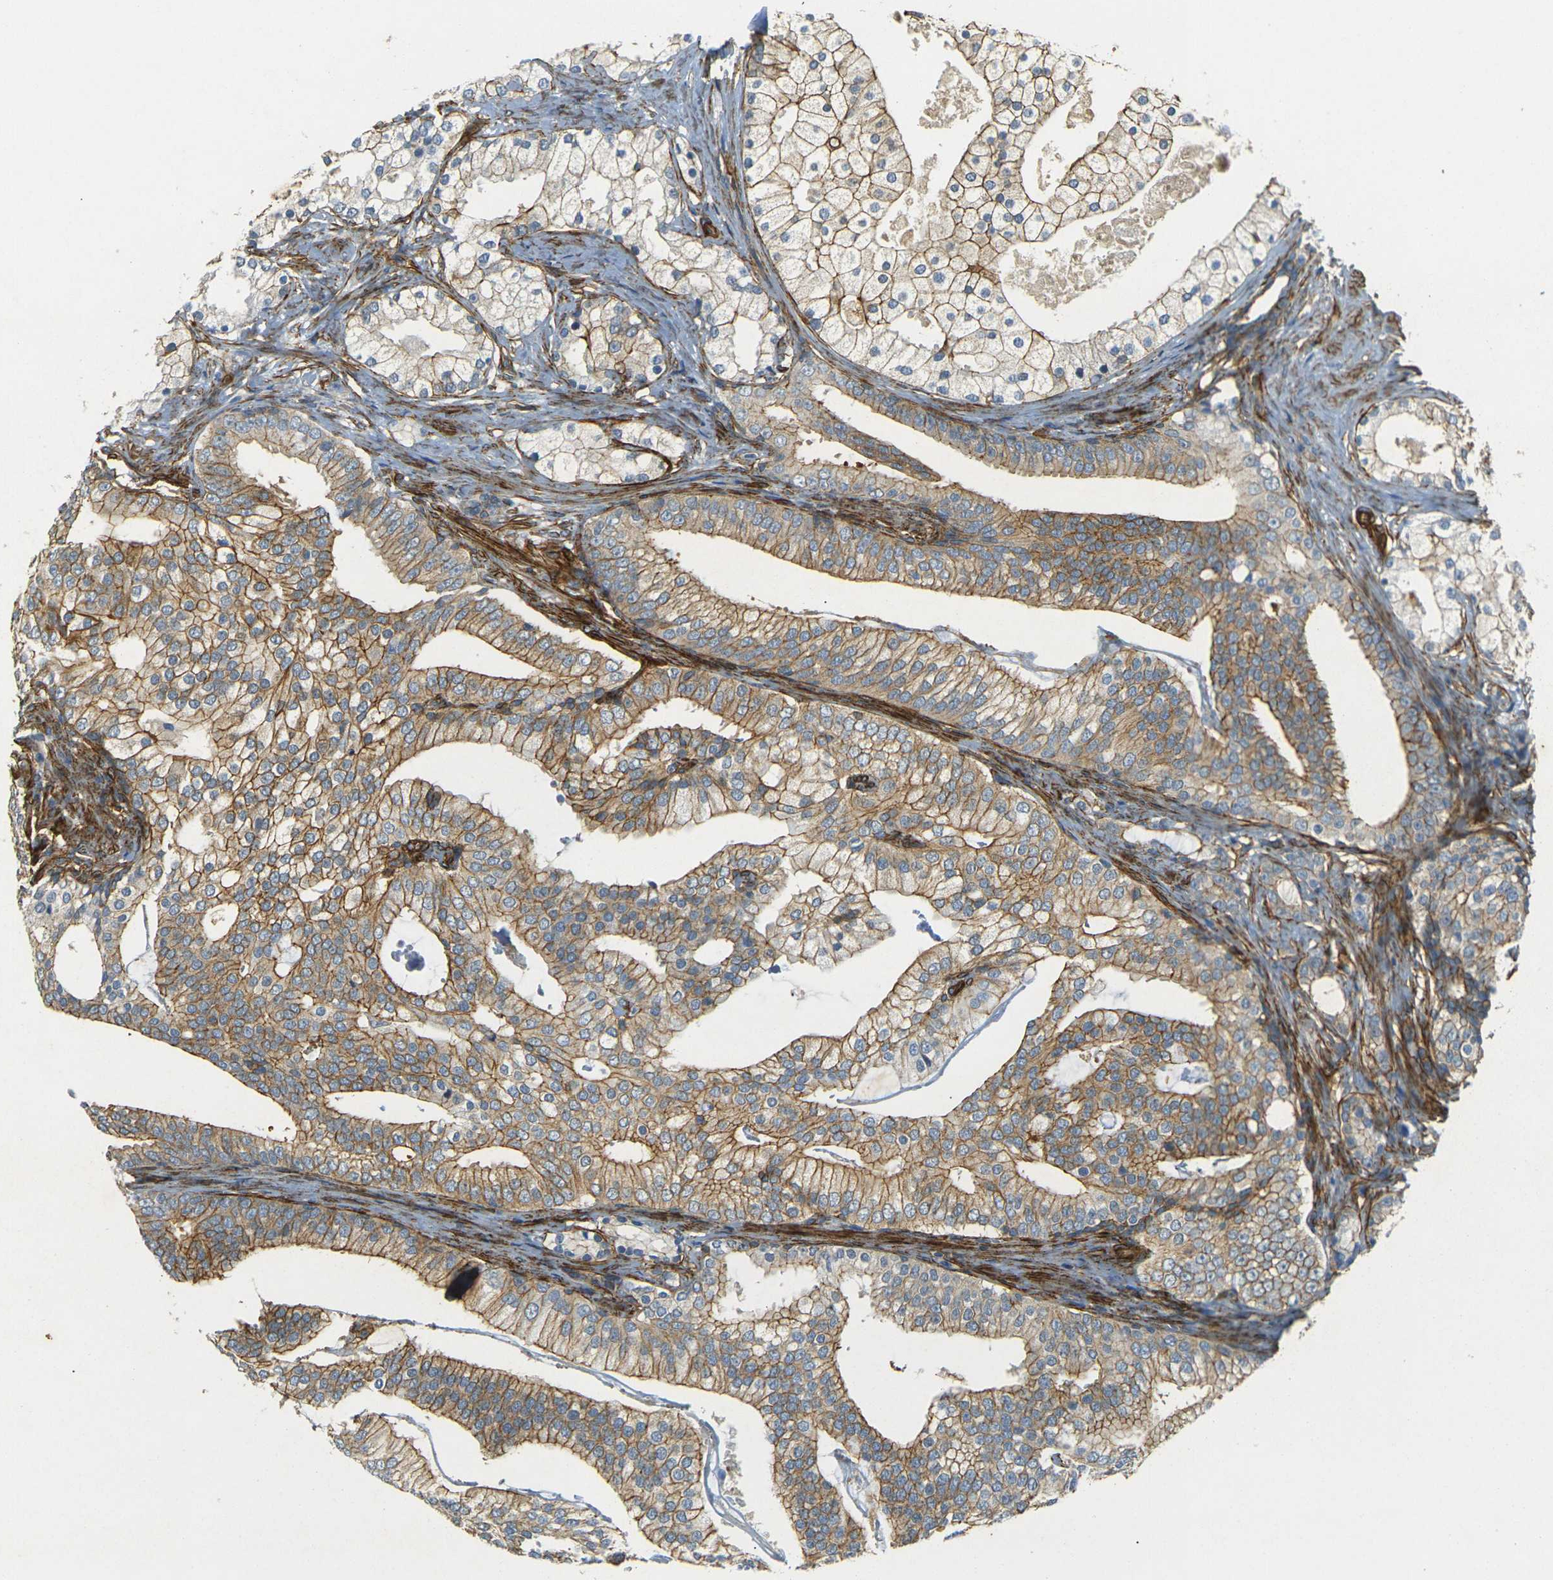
{"staining": {"intensity": "moderate", "quantity": ">75%", "location": "cytoplasmic/membranous"}, "tissue": "prostate cancer", "cell_type": "Tumor cells", "image_type": "cancer", "snomed": [{"axis": "morphology", "description": "Adenocarcinoma, Low grade"}, {"axis": "topography", "description": "Prostate"}], "caption": "Human prostate adenocarcinoma (low-grade) stained for a protein (brown) exhibits moderate cytoplasmic/membranous positive expression in about >75% of tumor cells.", "gene": "EPHA7", "patient": {"sex": "male", "age": 58}}